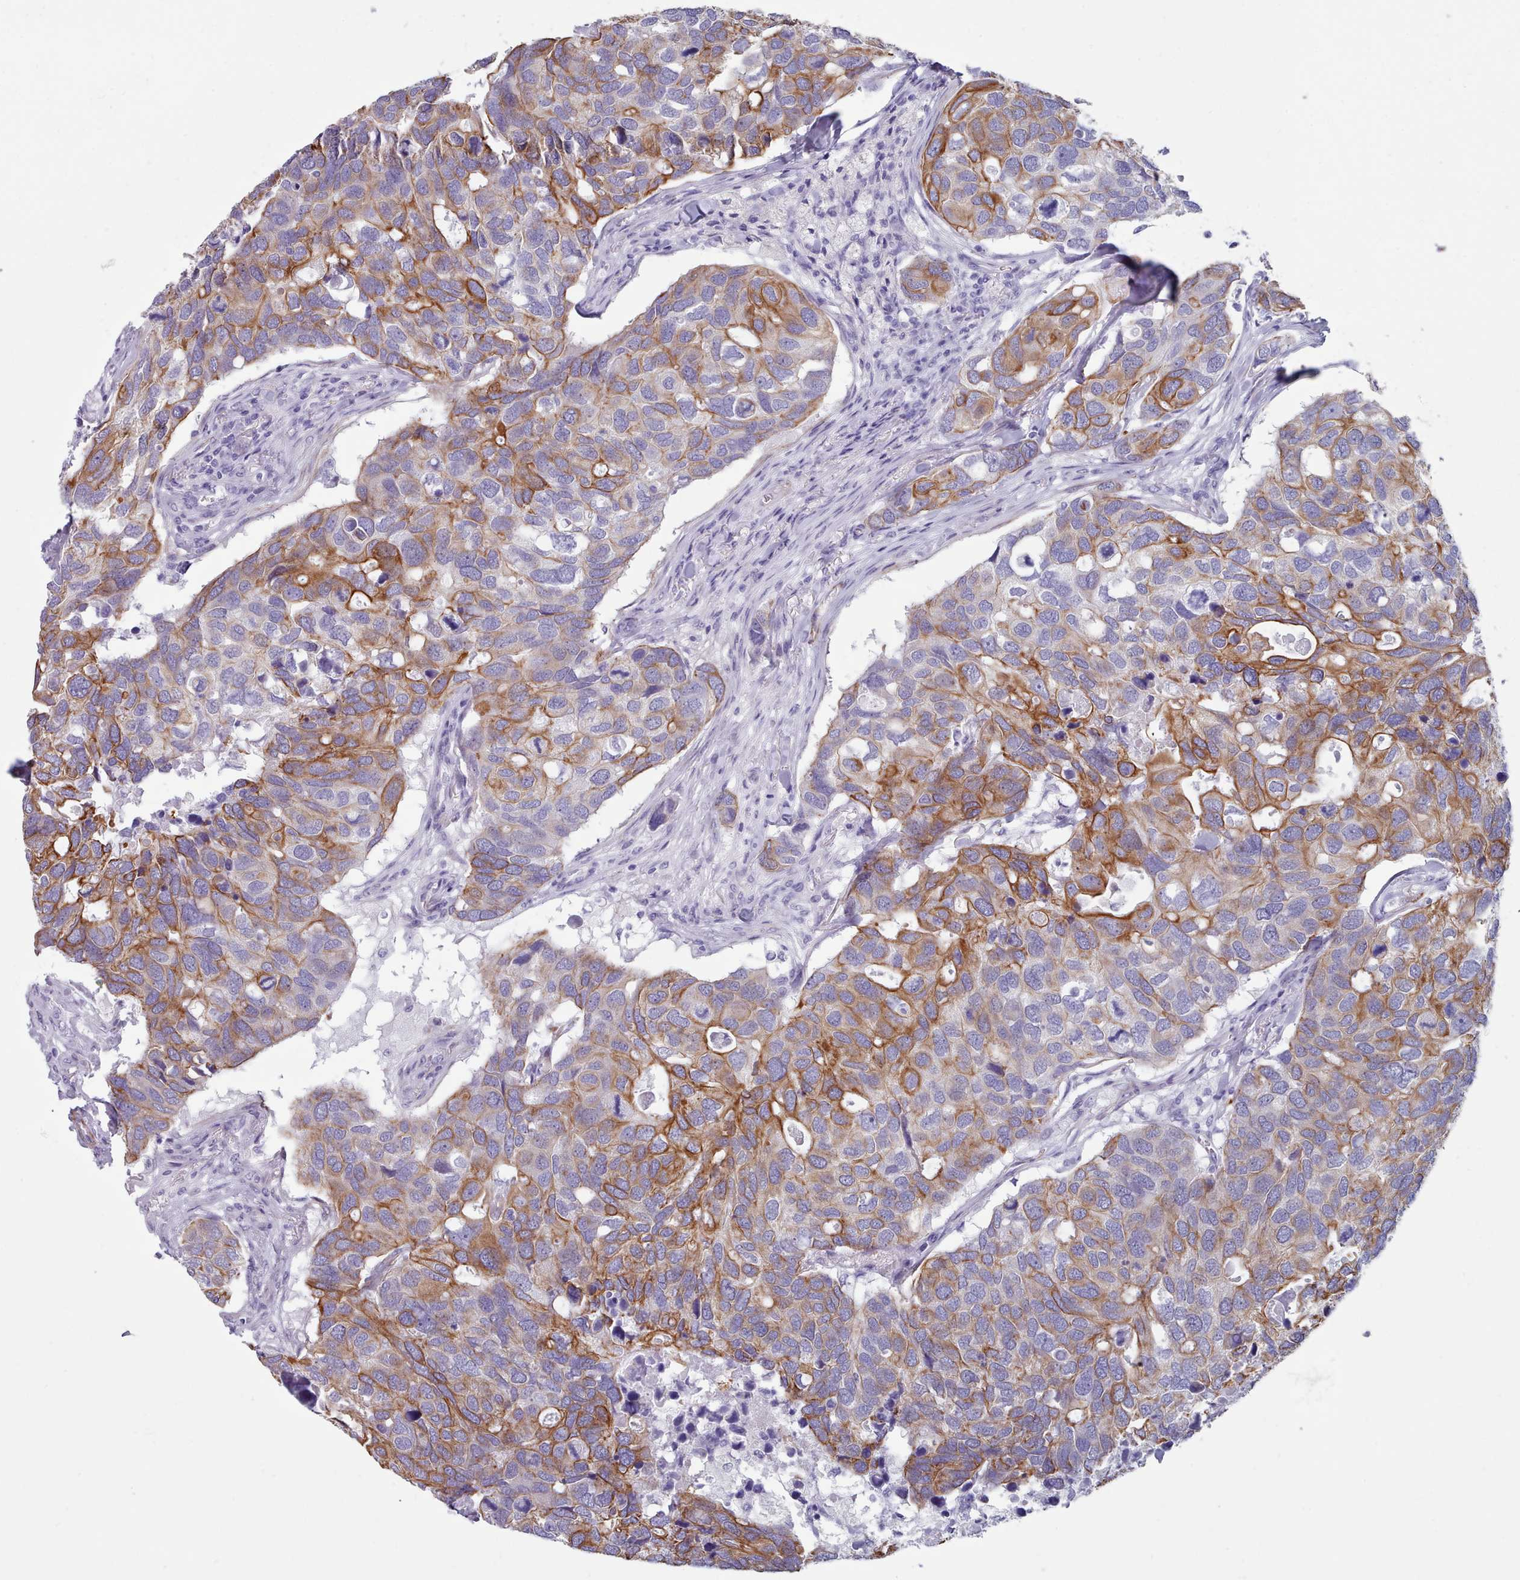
{"staining": {"intensity": "moderate", "quantity": "25%-75%", "location": "cytoplasmic/membranous"}, "tissue": "breast cancer", "cell_type": "Tumor cells", "image_type": "cancer", "snomed": [{"axis": "morphology", "description": "Duct carcinoma"}, {"axis": "topography", "description": "Breast"}], "caption": "Moderate cytoplasmic/membranous staining for a protein is seen in about 25%-75% of tumor cells of intraductal carcinoma (breast) using immunohistochemistry (IHC).", "gene": "FPGS", "patient": {"sex": "female", "age": 83}}